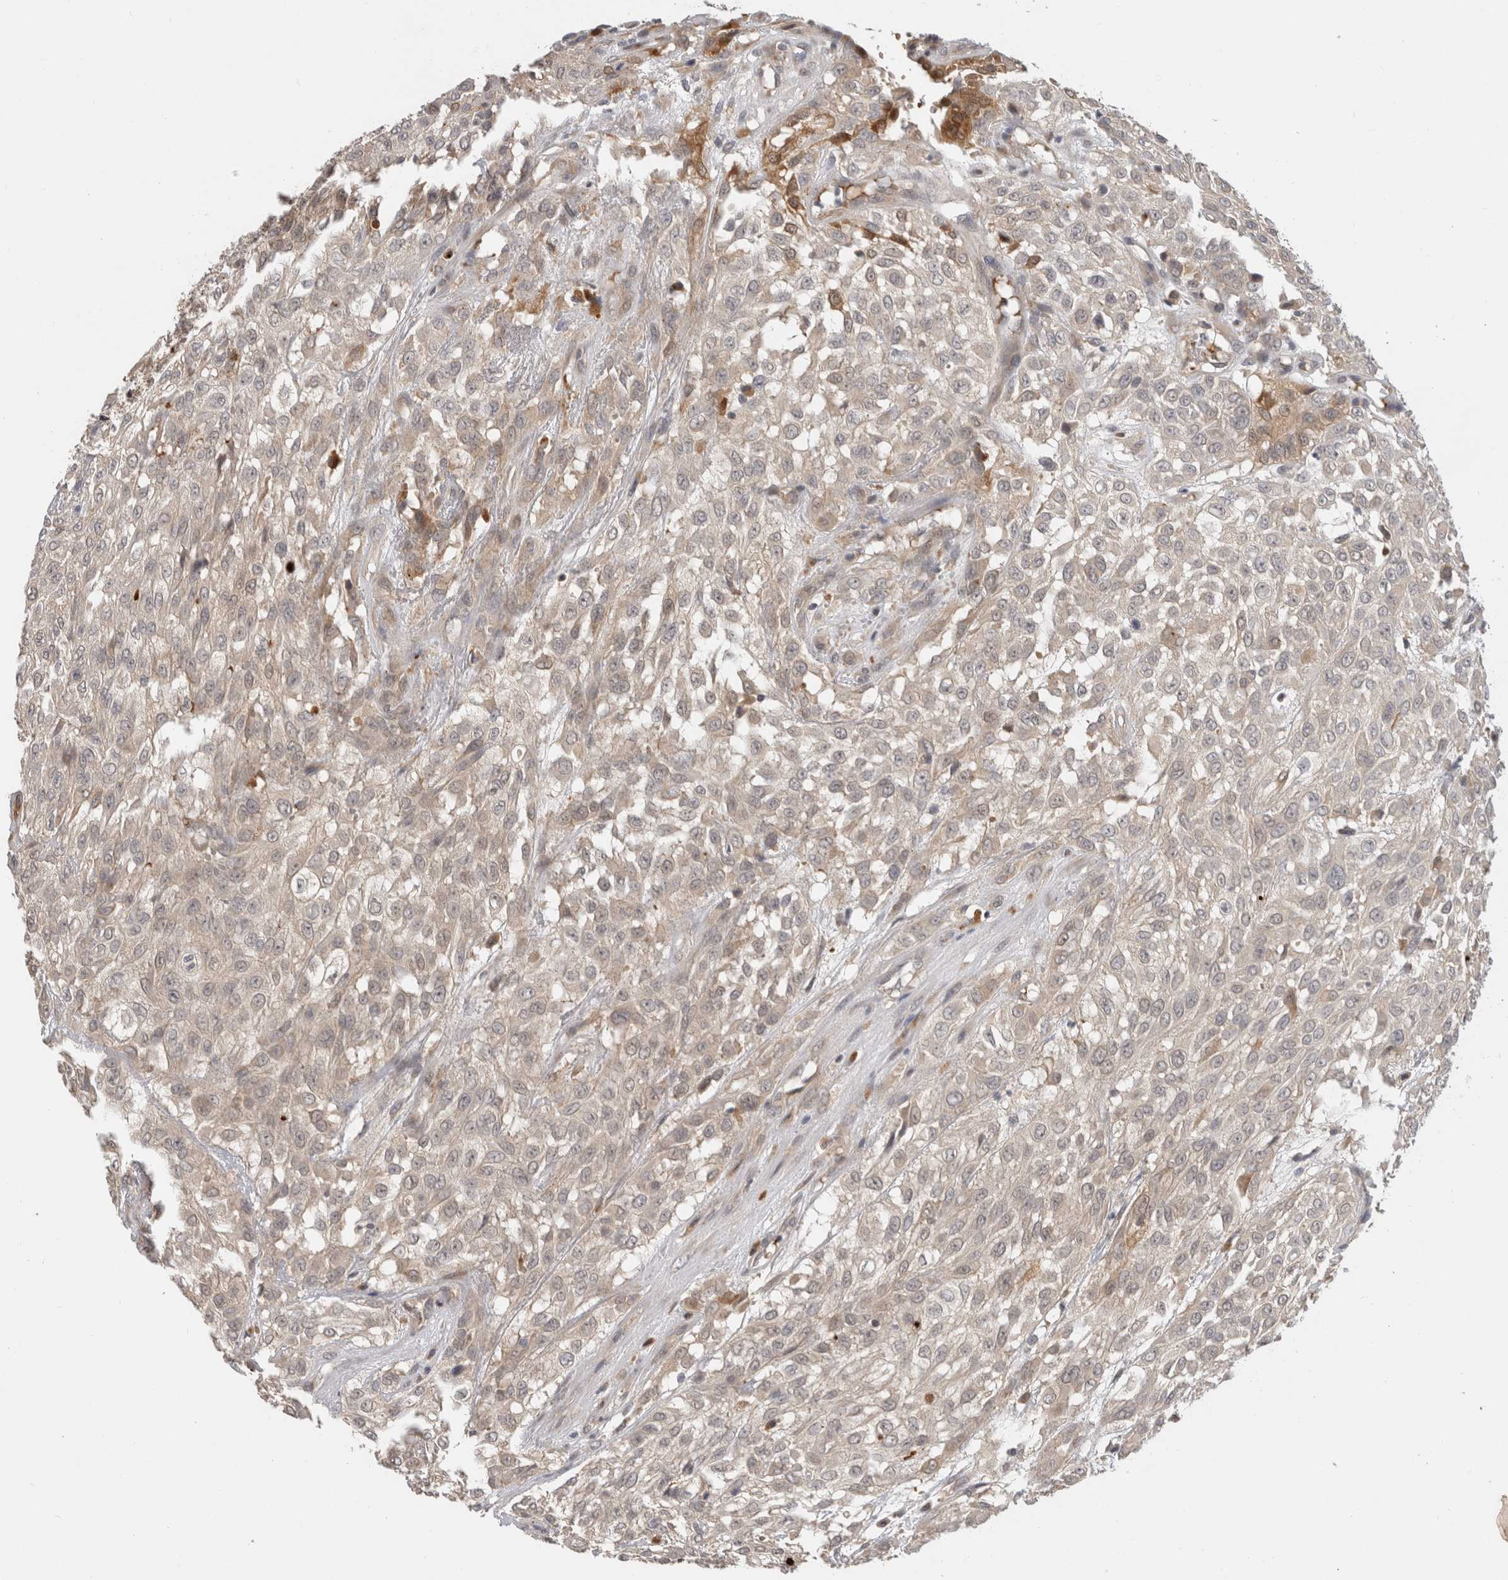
{"staining": {"intensity": "weak", "quantity": "25%-75%", "location": "cytoplasmic/membranous,nuclear"}, "tissue": "urothelial cancer", "cell_type": "Tumor cells", "image_type": "cancer", "snomed": [{"axis": "morphology", "description": "Urothelial carcinoma, High grade"}, {"axis": "topography", "description": "Urinary bladder"}], "caption": "Protein staining of high-grade urothelial carcinoma tissue shows weak cytoplasmic/membranous and nuclear staining in approximately 25%-75% of tumor cells.", "gene": "APOL2", "patient": {"sex": "male", "age": 57}}